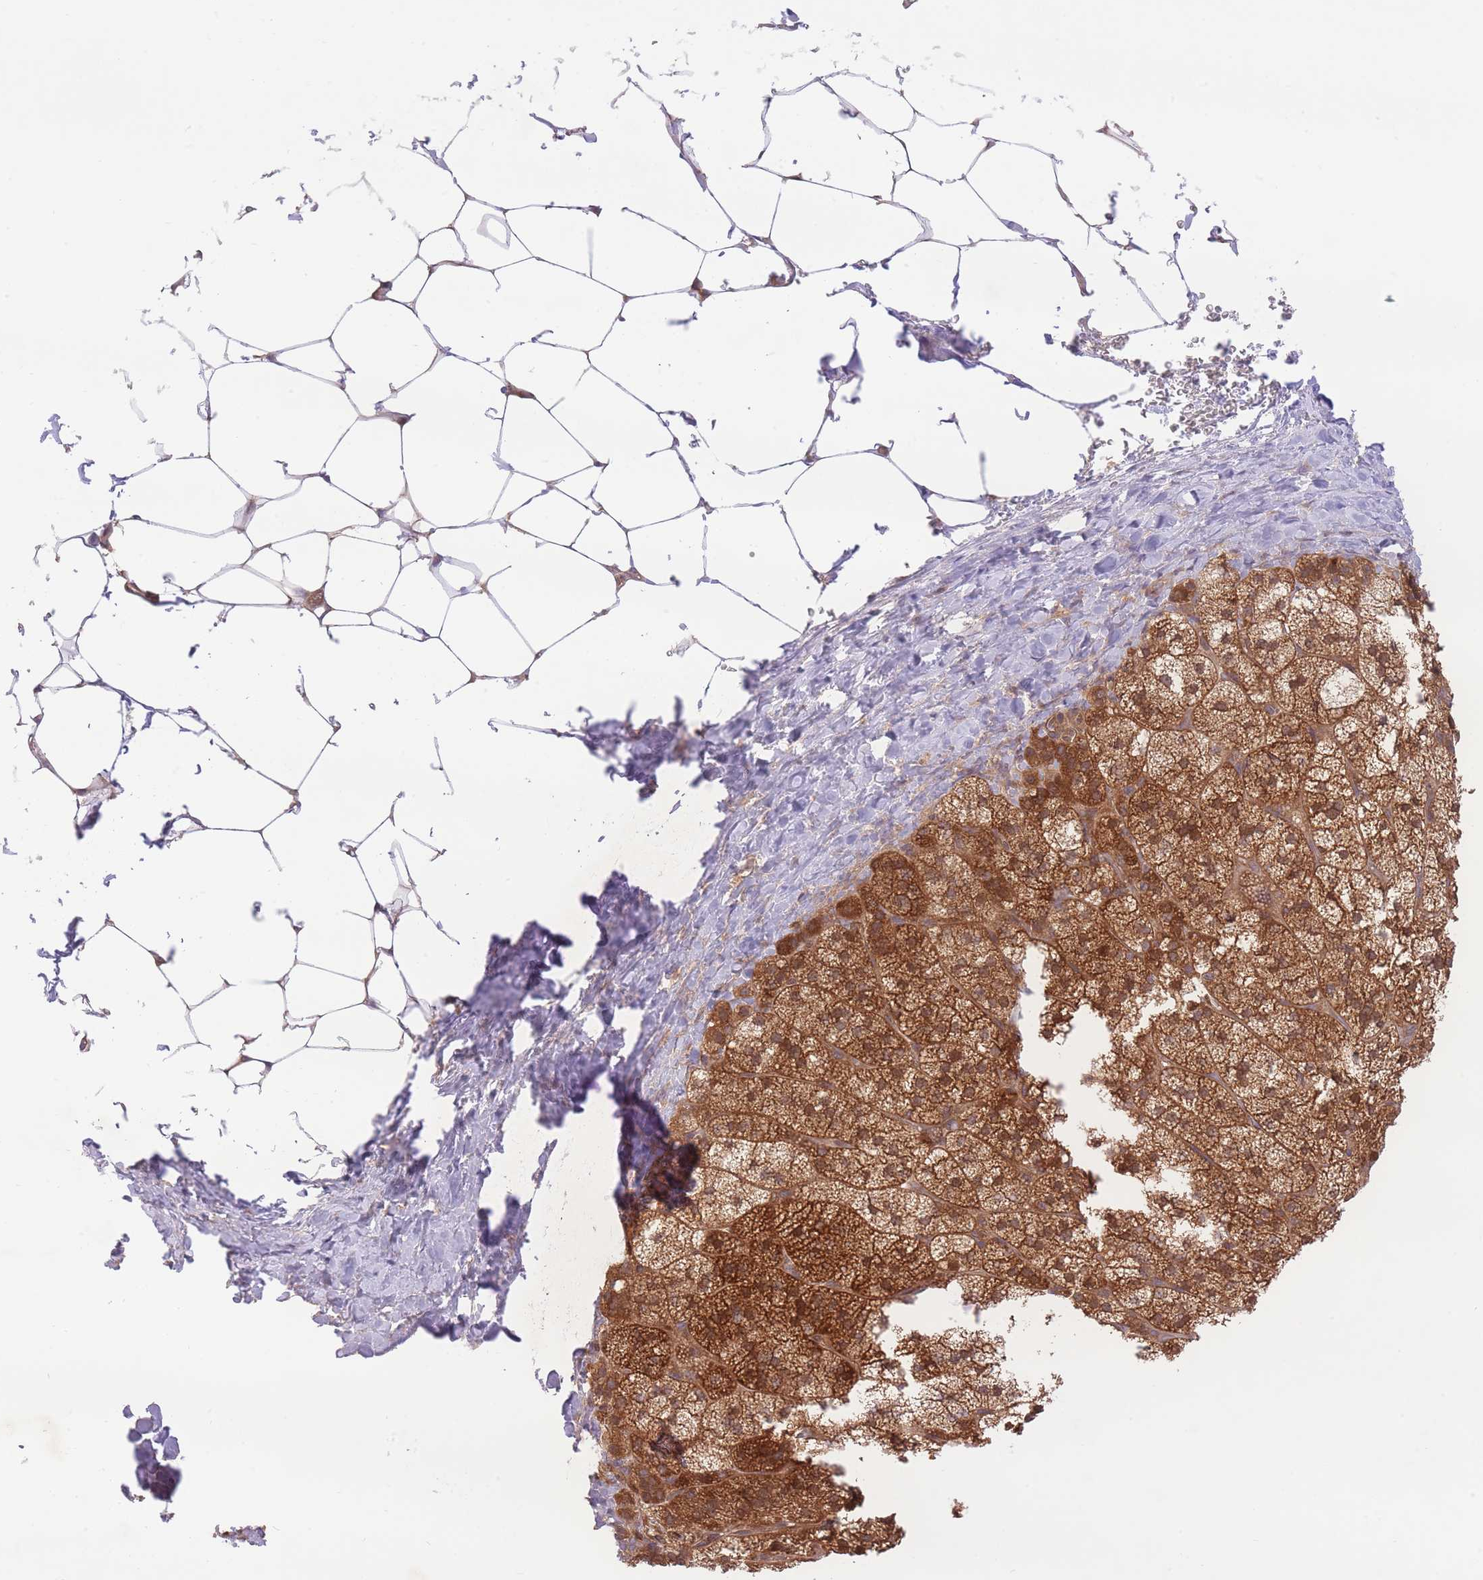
{"staining": {"intensity": "strong", "quantity": "25%-75%", "location": "cytoplasmic/membranous"}, "tissue": "adrenal gland", "cell_type": "Glandular cells", "image_type": "normal", "snomed": [{"axis": "morphology", "description": "Normal tissue, NOS"}, {"axis": "topography", "description": "Adrenal gland"}], "caption": "Immunohistochemical staining of benign adrenal gland demonstrates strong cytoplasmic/membranous protein expression in approximately 25%-75% of glandular cells.", "gene": "PREP", "patient": {"sex": "female", "age": 58}}